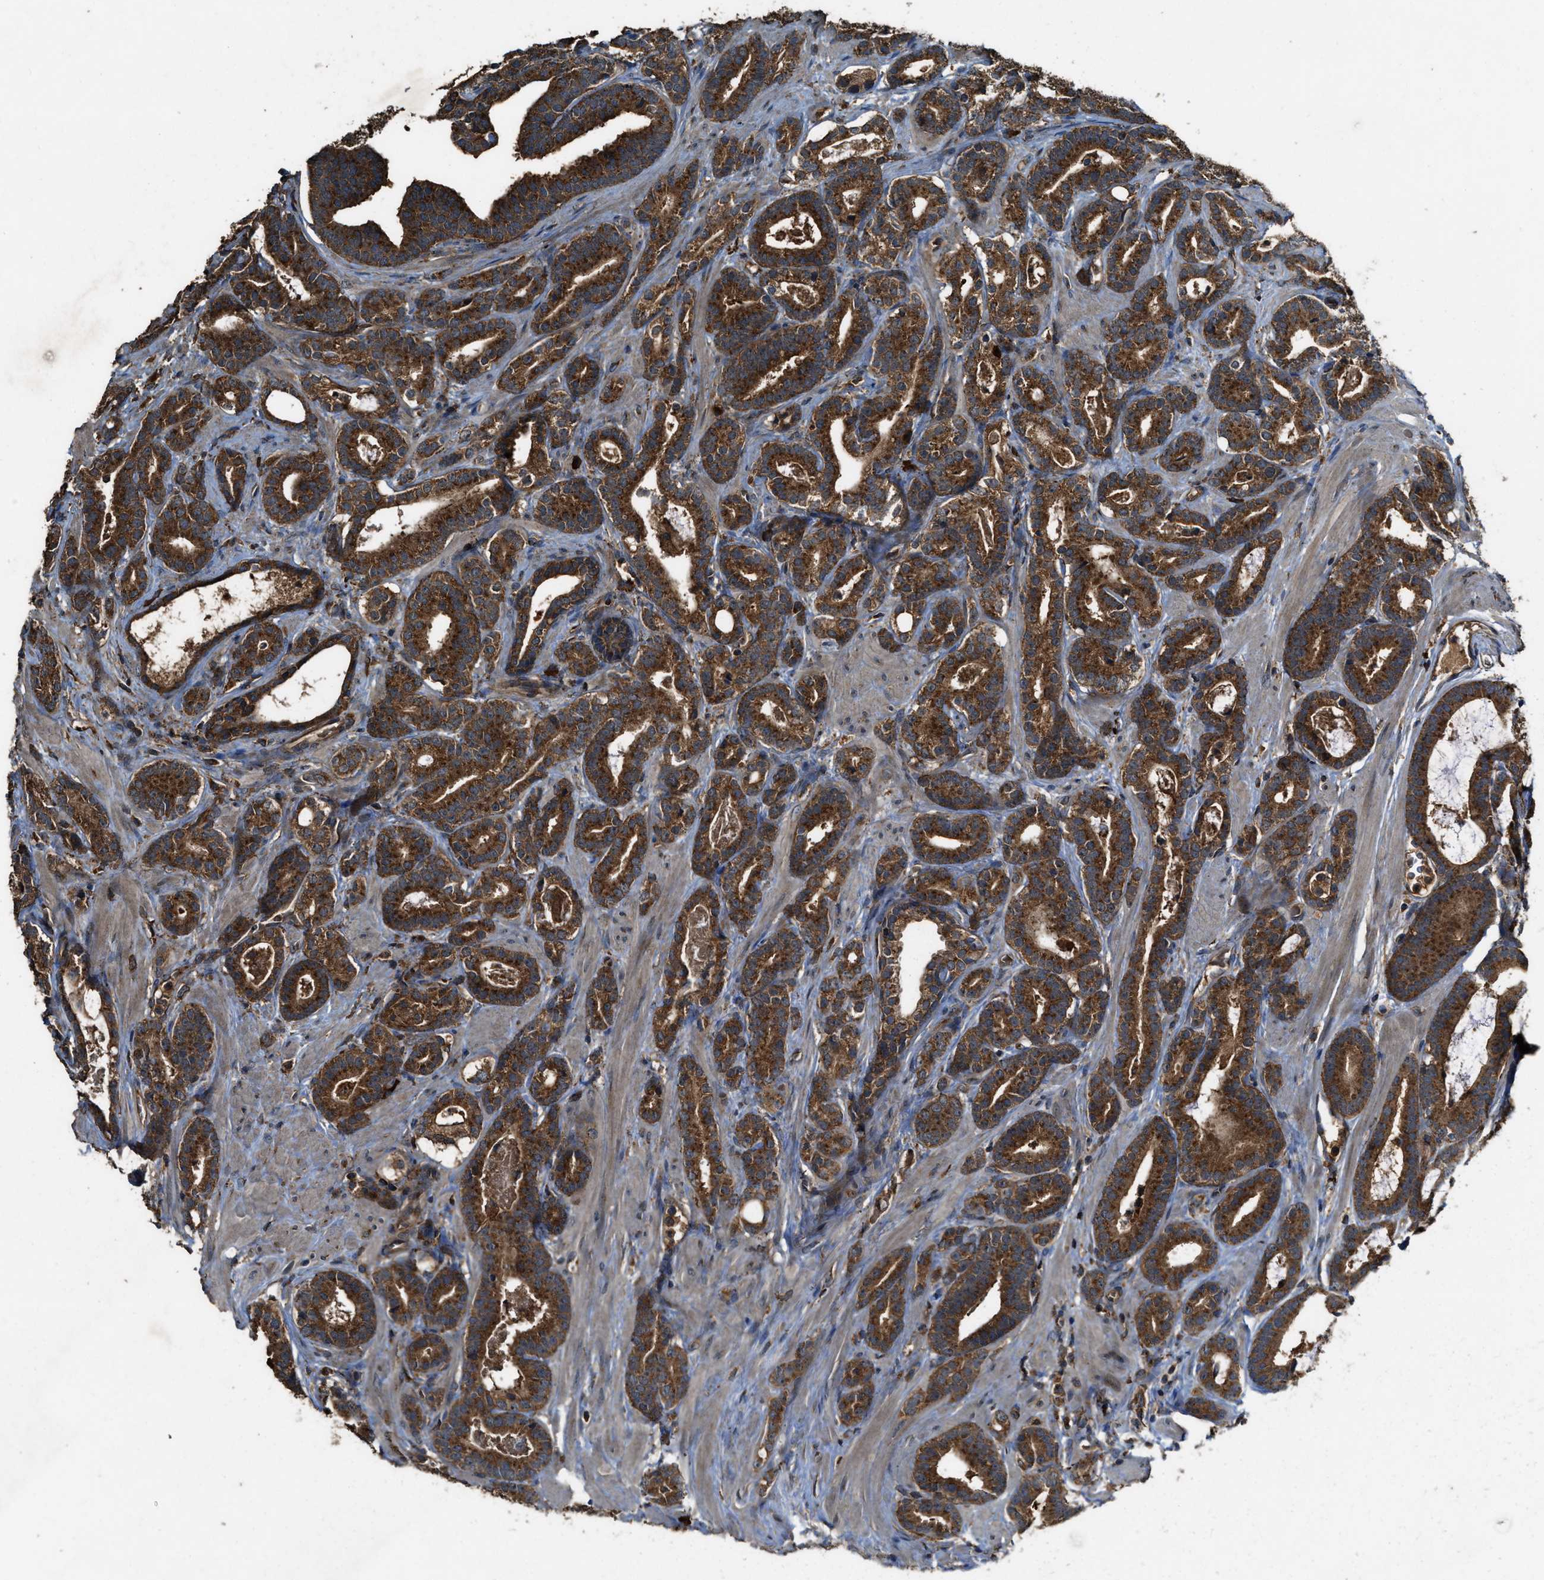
{"staining": {"intensity": "strong", "quantity": ">75%", "location": "cytoplasmic/membranous"}, "tissue": "prostate cancer", "cell_type": "Tumor cells", "image_type": "cancer", "snomed": [{"axis": "morphology", "description": "Adenocarcinoma, High grade"}, {"axis": "topography", "description": "Prostate"}], "caption": "Prostate cancer (high-grade adenocarcinoma) stained for a protein (brown) shows strong cytoplasmic/membranous positive staining in approximately >75% of tumor cells.", "gene": "MAP3K8", "patient": {"sex": "male", "age": 60}}